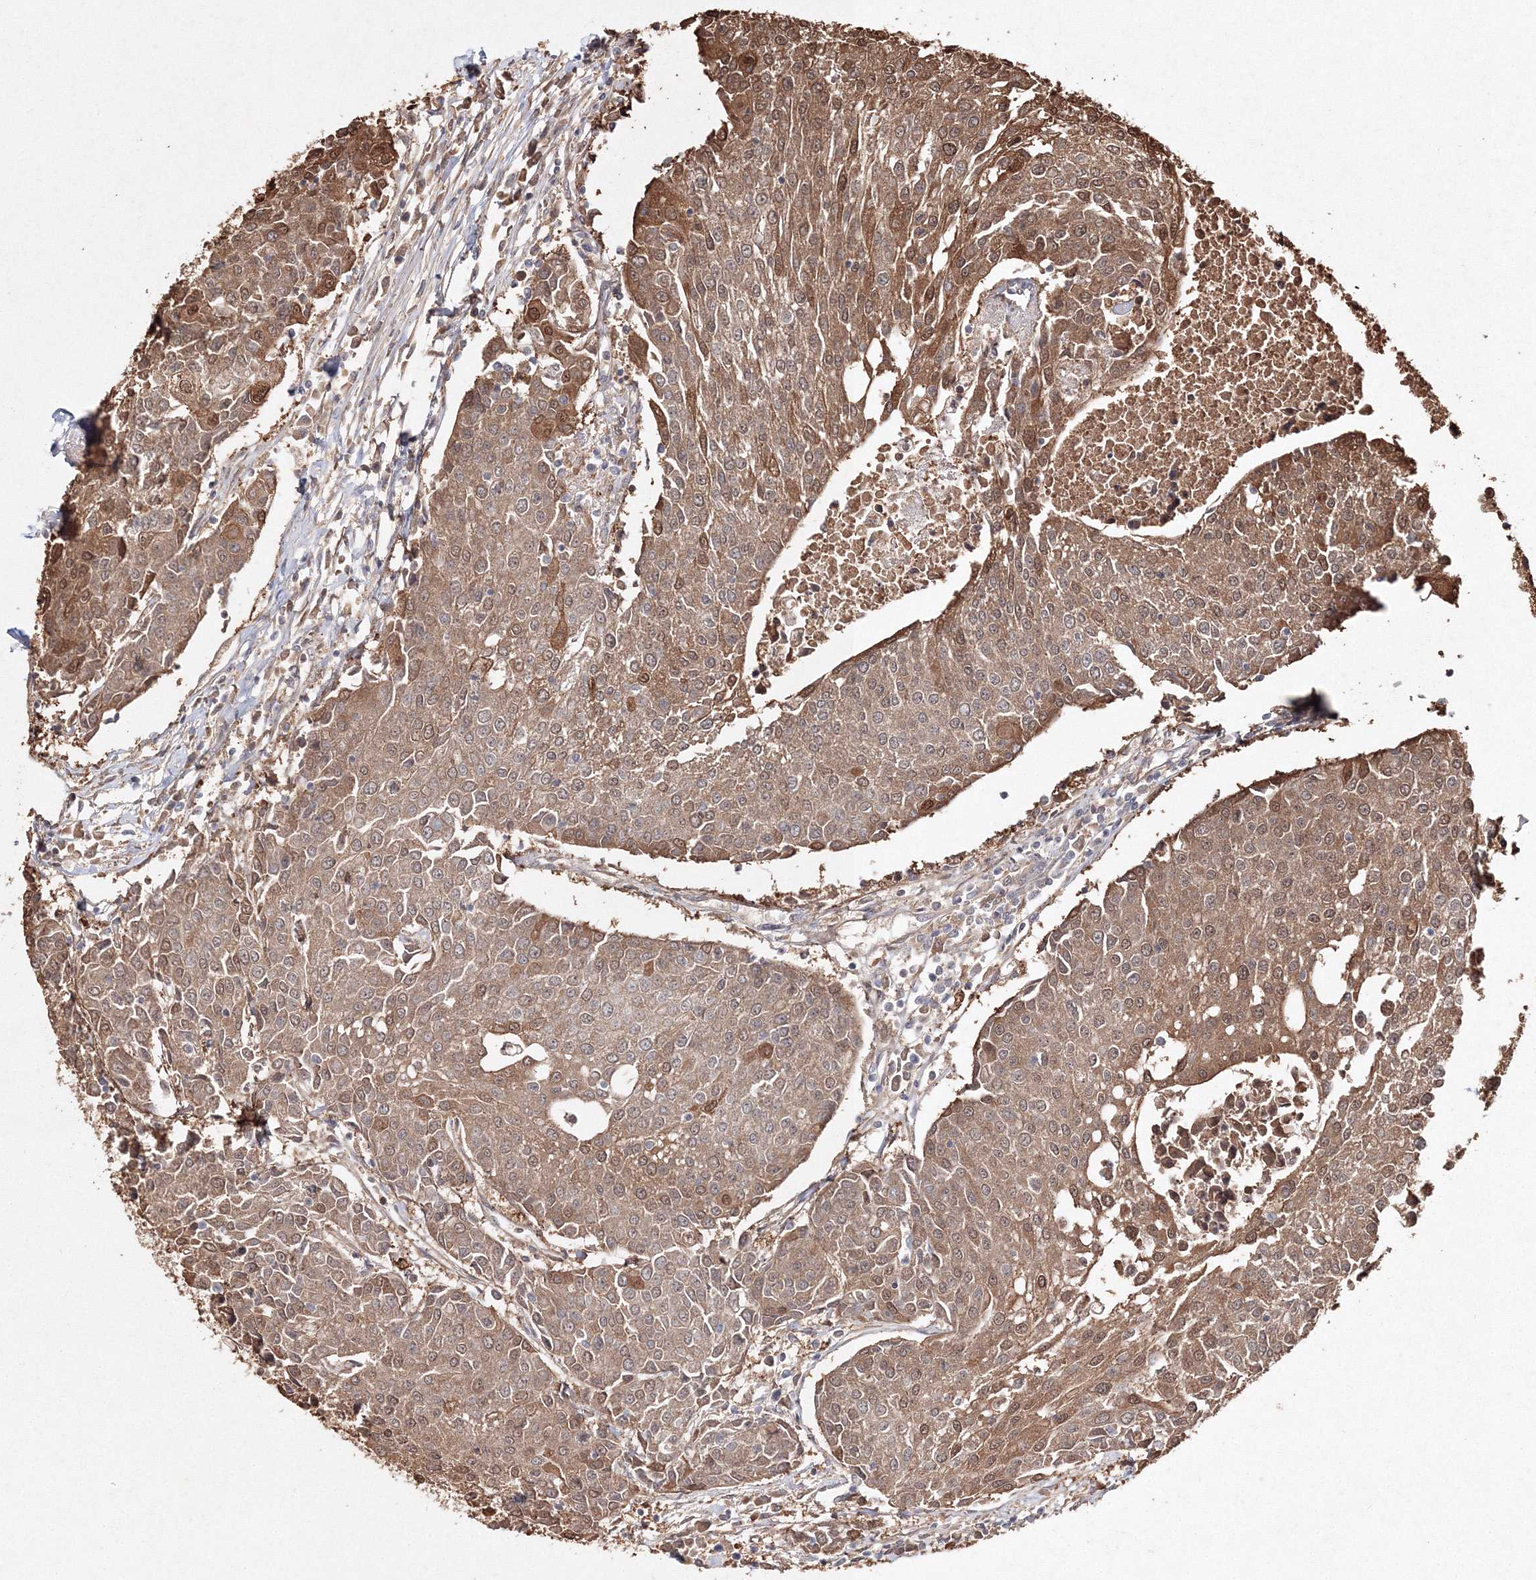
{"staining": {"intensity": "moderate", "quantity": ">75%", "location": "cytoplasmic/membranous,nuclear"}, "tissue": "urothelial cancer", "cell_type": "Tumor cells", "image_type": "cancer", "snomed": [{"axis": "morphology", "description": "Urothelial carcinoma, High grade"}, {"axis": "topography", "description": "Urinary bladder"}], "caption": "Urothelial cancer tissue demonstrates moderate cytoplasmic/membranous and nuclear positivity in about >75% of tumor cells The protein of interest is shown in brown color, while the nuclei are stained blue.", "gene": "S100A11", "patient": {"sex": "female", "age": 85}}